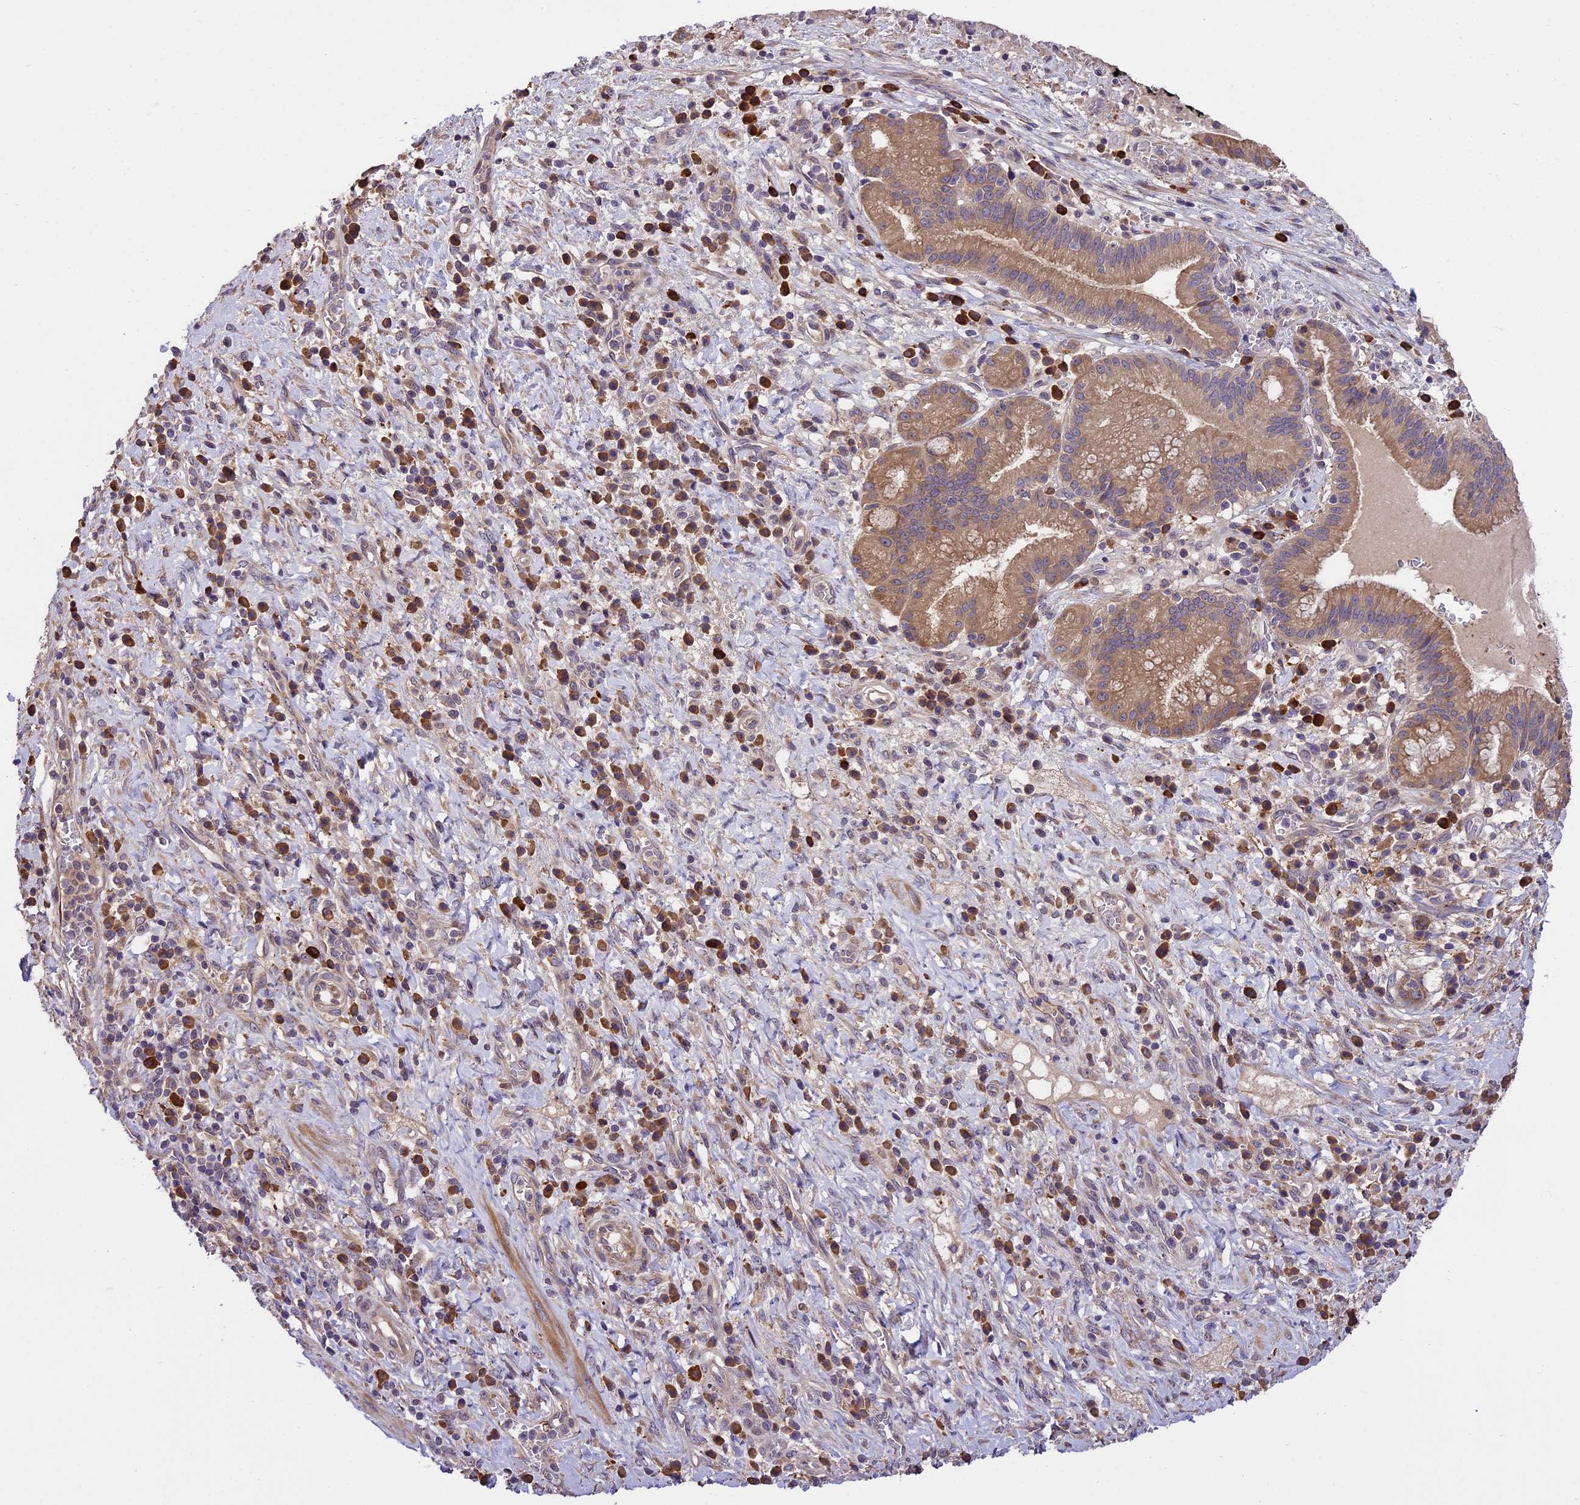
{"staining": {"intensity": "moderate", "quantity": ">75%", "location": "cytoplasmic/membranous"}, "tissue": "pancreatic cancer", "cell_type": "Tumor cells", "image_type": "cancer", "snomed": [{"axis": "morphology", "description": "Adenocarcinoma, NOS"}, {"axis": "topography", "description": "Pancreas"}], "caption": "IHC (DAB) staining of pancreatic adenocarcinoma reveals moderate cytoplasmic/membranous protein staining in about >75% of tumor cells.", "gene": "ABCC10", "patient": {"sex": "male", "age": 72}}